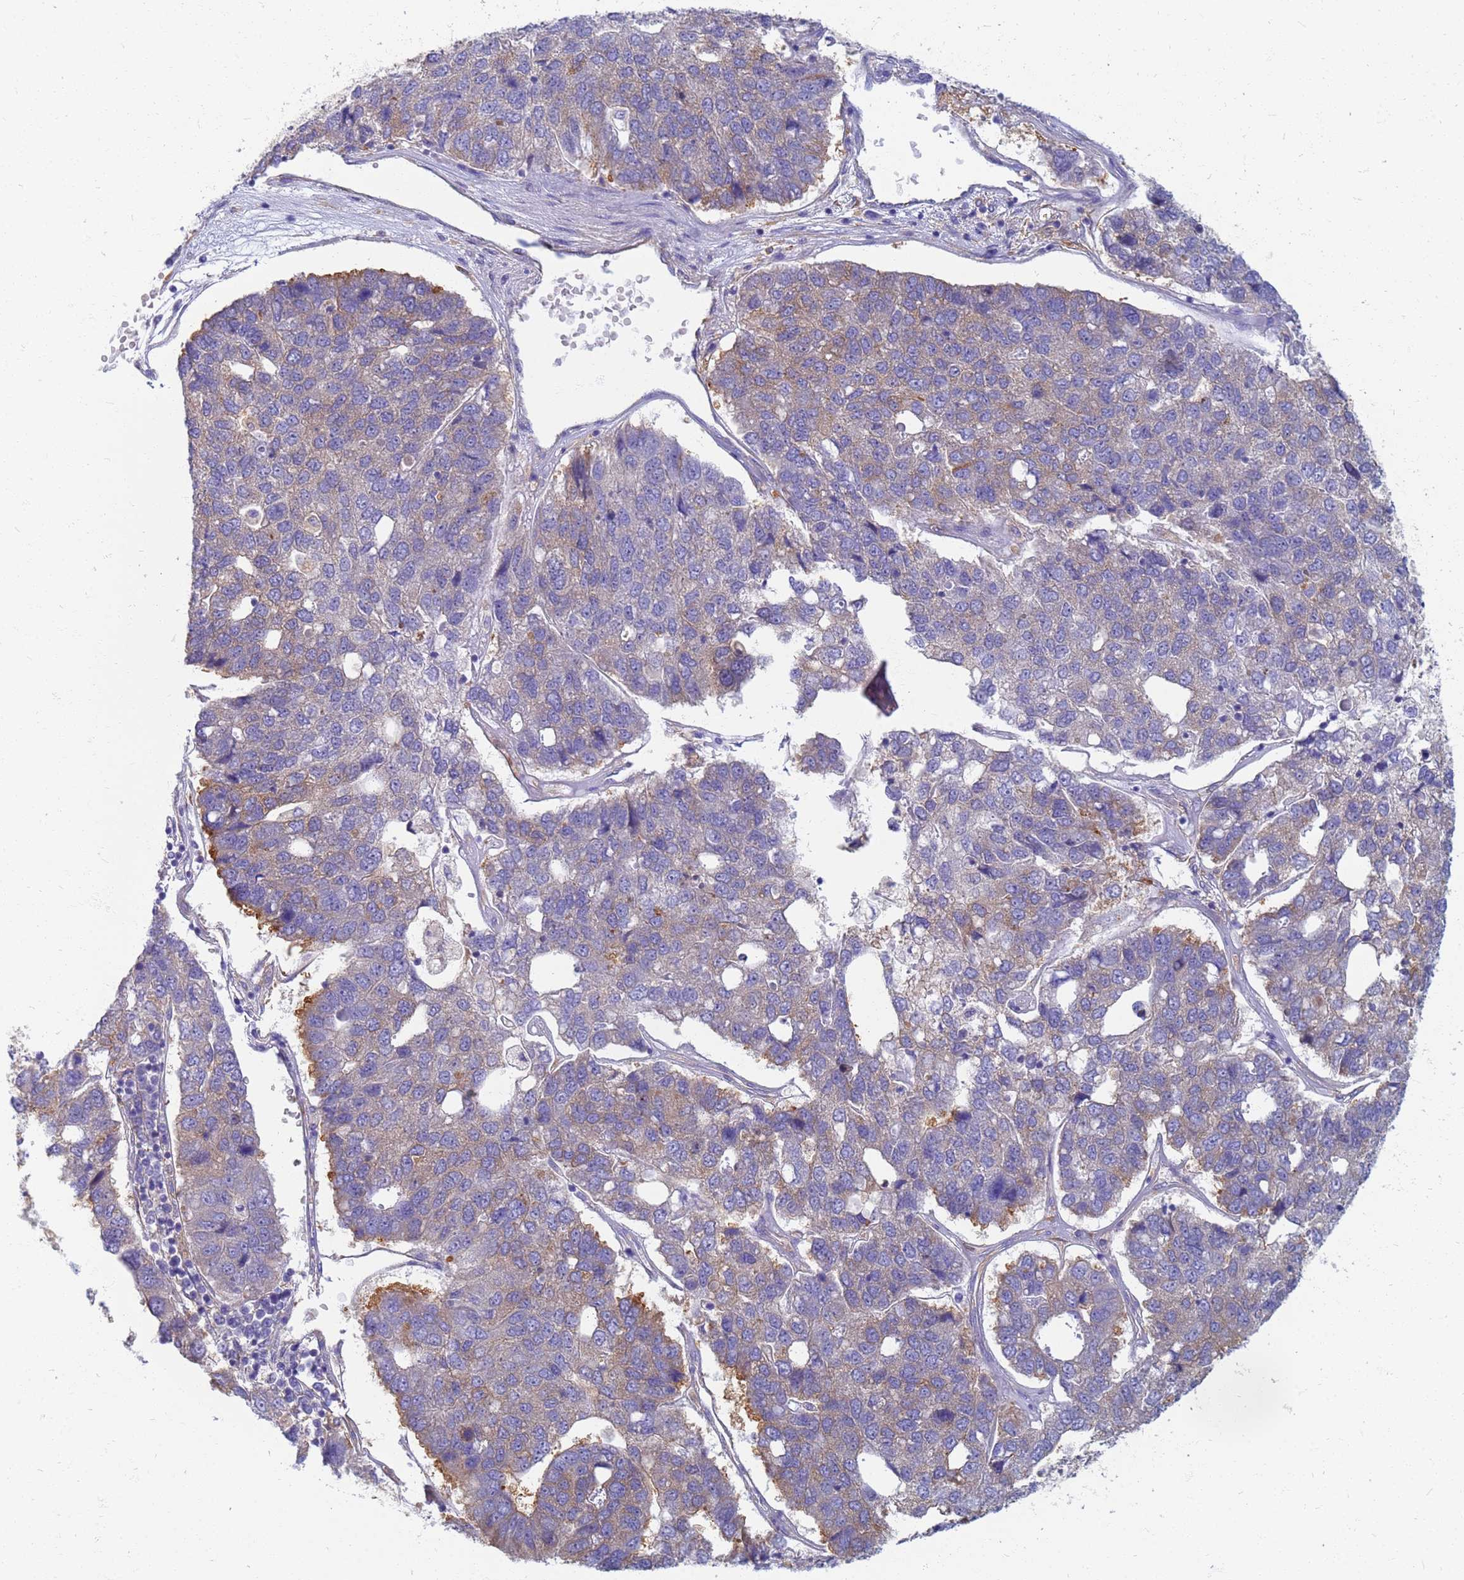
{"staining": {"intensity": "weak", "quantity": "<25%", "location": "cytoplasmic/membranous"}, "tissue": "pancreatic cancer", "cell_type": "Tumor cells", "image_type": "cancer", "snomed": [{"axis": "morphology", "description": "Adenocarcinoma, NOS"}, {"axis": "topography", "description": "Pancreas"}], "caption": "DAB immunohistochemical staining of human pancreatic cancer (adenocarcinoma) reveals no significant positivity in tumor cells.", "gene": "EEA1", "patient": {"sex": "female", "age": 61}}